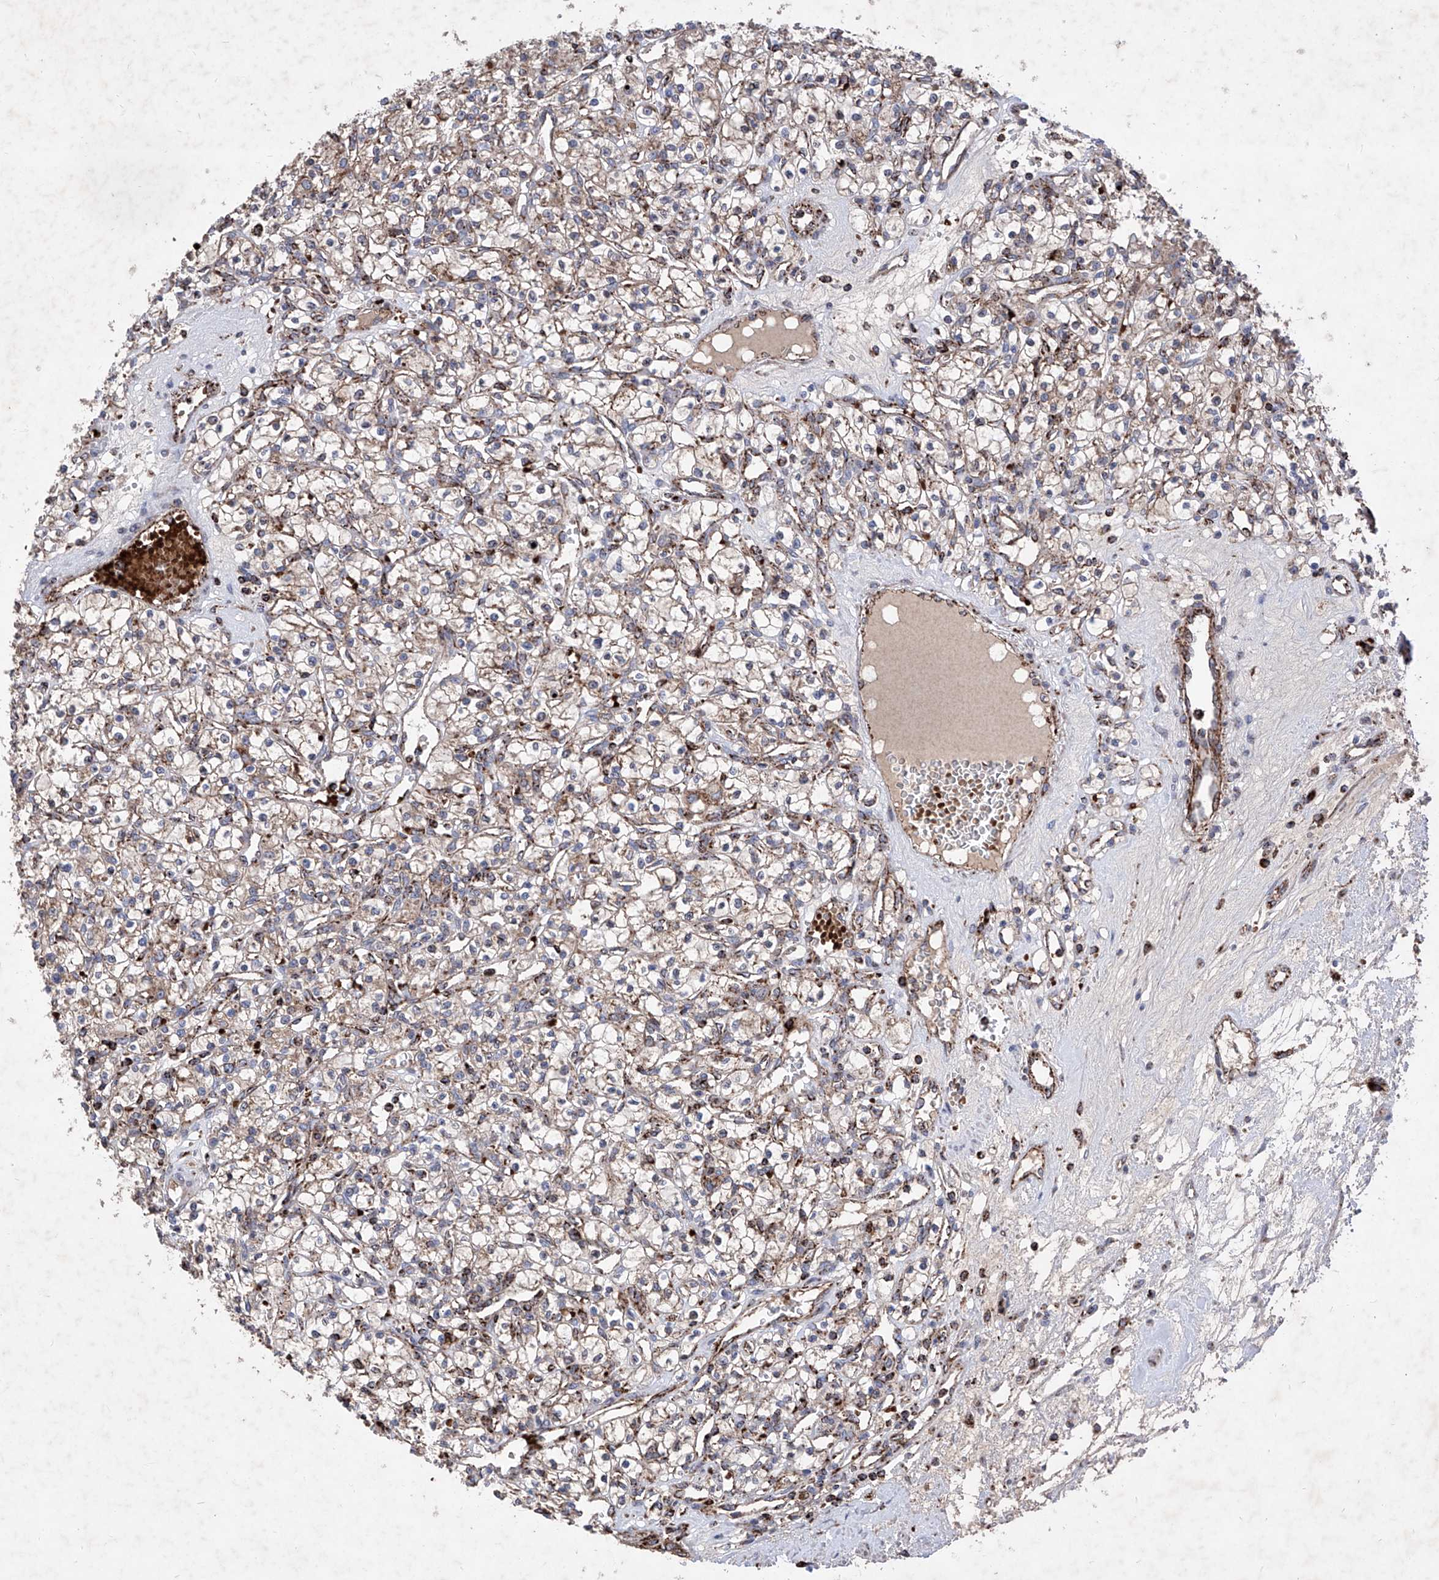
{"staining": {"intensity": "weak", "quantity": ">75%", "location": "cytoplasmic/membranous"}, "tissue": "renal cancer", "cell_type": "Tumor cells", "image_type": "cancer", "snomed": [{"axis": "morphology", "description": "Adenocarcinoma, NOS"}, {"axis": "topography", "description": "Kidney"}], "caption": "Renal cancer (adenocarcinoma) stained with IHC displays weak cytoplasmic/membranous expression in approximately >75% of tumor cells.", "gene": "SEMA6A", "patient": {"sex": "female", "age": 59}}